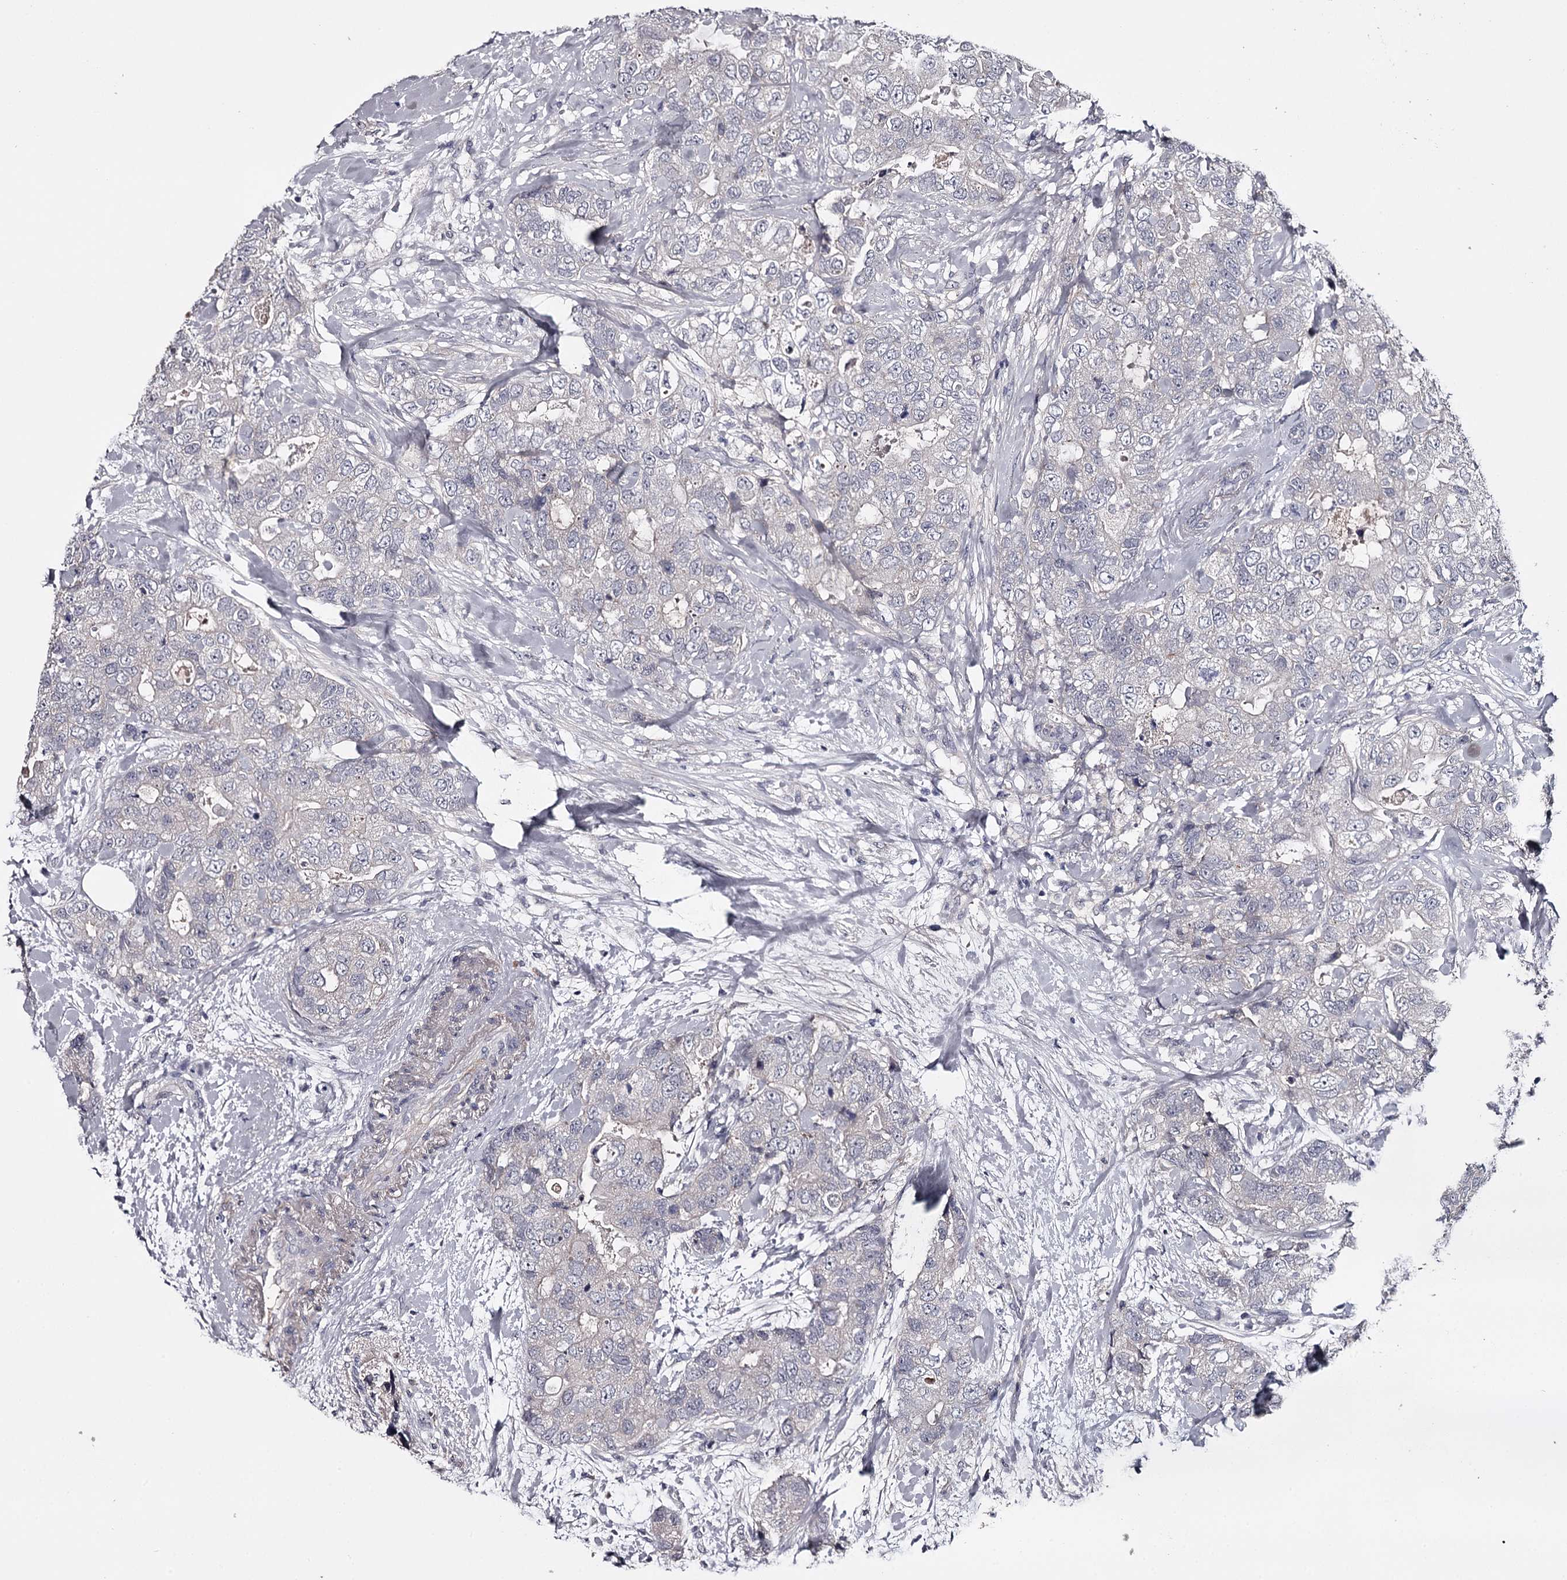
{"staining": {"intensity": "negative", "quantity": "none", "location": "none"}, "tissue": "breast cancer", "cell_type": "Tumor cells", "image_type": "cancer", "snomed": [{"axis": "morphology", "description": "Duct carcinoma"}, {"axis": "topography", "description": "Breast"}], "caption": "There is no significant expression in tumor cells of breast infiltrating ductal carcinoma. (Stains: DAB (3,3'-diaminobenzidine) immunohistochemistry with hematoxylin counter stain, Microscopy: brightfield microscopy at high magnification).", "gene": "FDXACB1", "patient": {"sex": "female", "age": 62}}